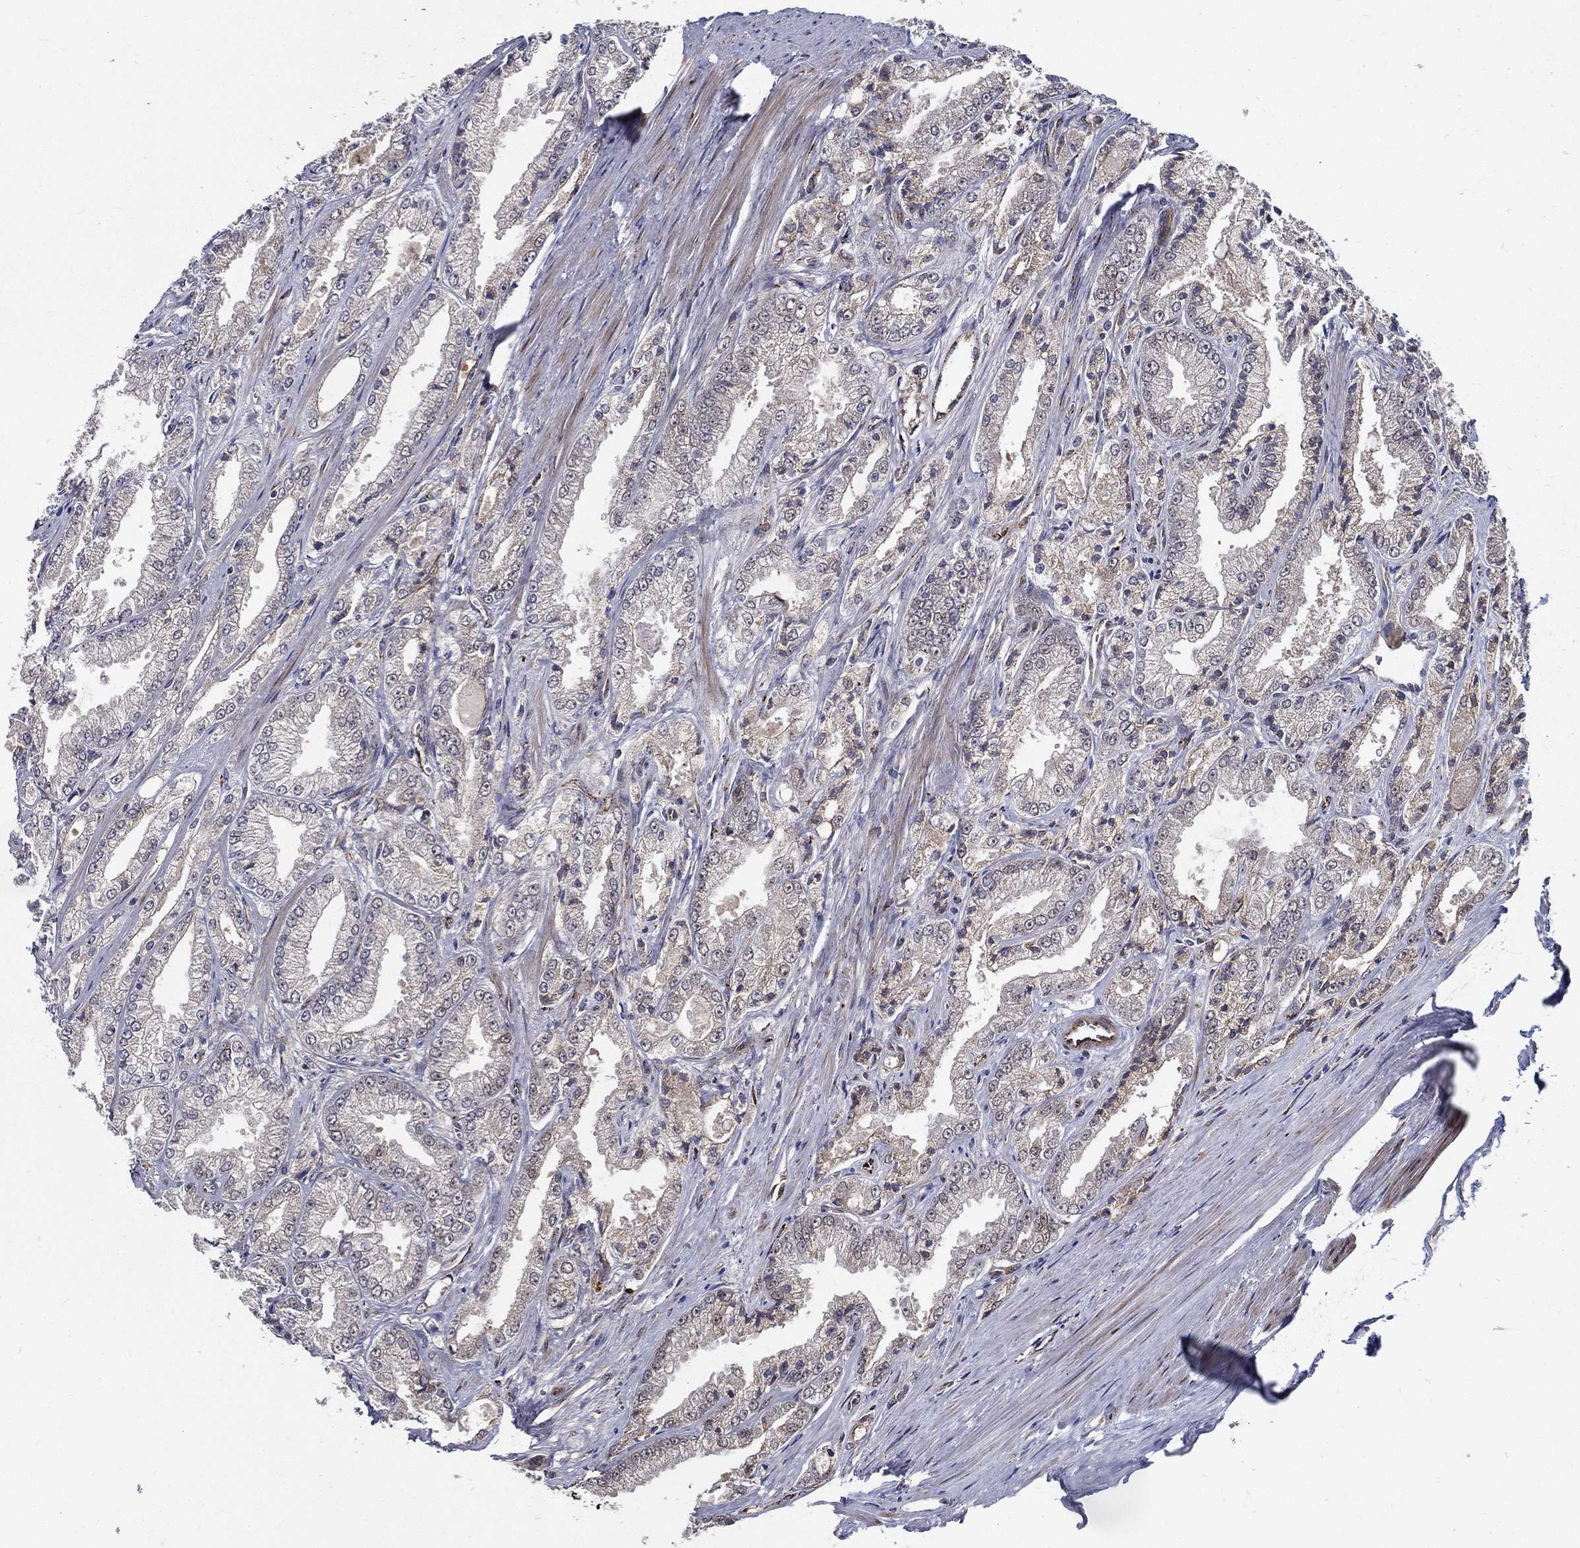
{"staining": {"intensity": "negative", "quantity": "none", "location": "none"}, "tissue": "prostate cancer", "cell_type": "Tumor cells", "image_type": "cancer", "snomed": [{"axis": "morphology", "description": "Adenocarcinoma, NOS"}, {"axis": "morphology", "description": "Adenocarcinoma, High grade"}, {"axis": "topography", "description": "Prostate"}], "caption": "There is no significant positivity in tumor cells of prostate cancer.", "gene": "ARHGAP11A", "patient": {"sex": "male", "age": 70}}